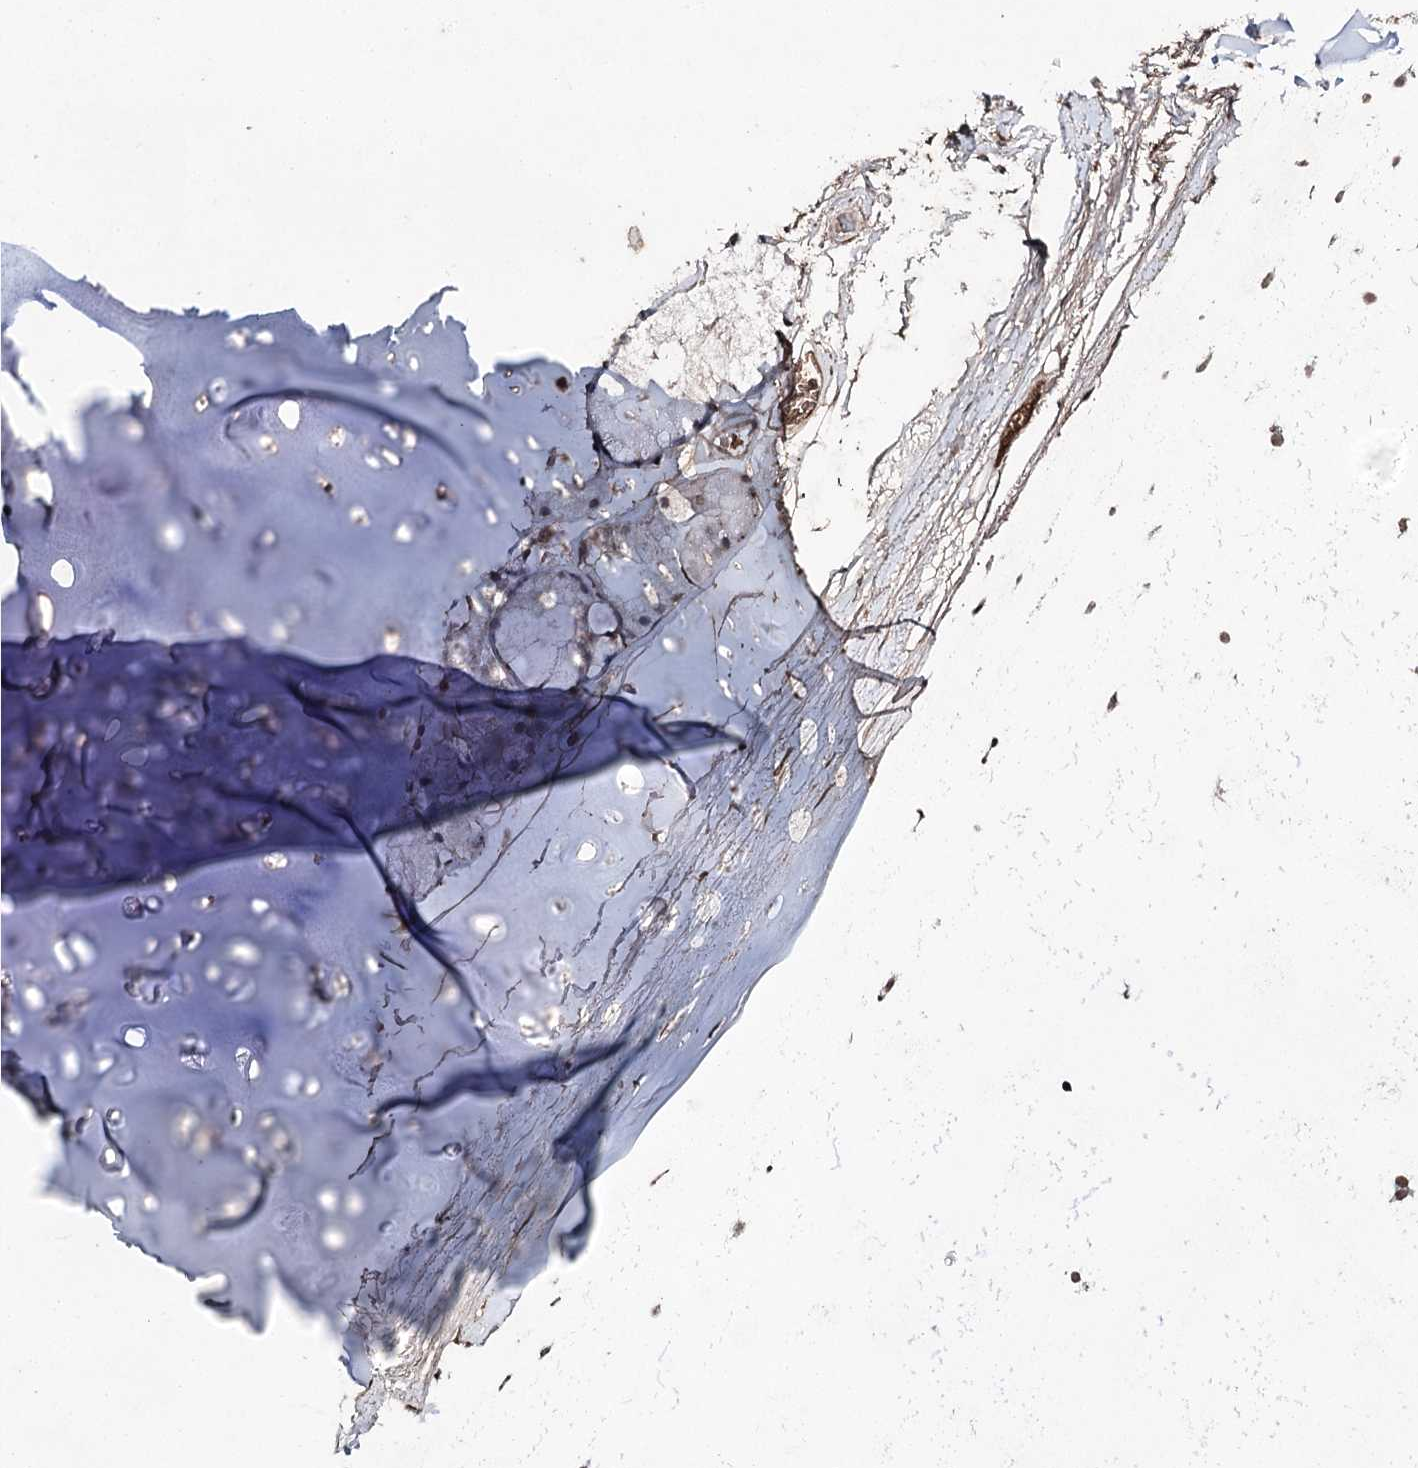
{"staining": {"intensity": "moderate", "quantity": ">75%", "location": "cytoplasmic/membranous,nuclear"}, "tissue": "adipose tissue", "cell_type": "Adipocytes", "image_type": "normal", "snomed": [{"axis": "morphology", "description": "Normal tissue, NOS"}, {"axis": "topography", "description": "Lymph node"}, {"axis": "topography", "description": "Bronchus"}], "caption": "IHC of unremarkable human adipose tissue demonstrates medium levels of moderate cytoplasmic/membranous,nuclear positivity in approximately >75% of adipocytes.", "gene": "SYNGR3", "patient": {"sex": "male", "age": 63}}